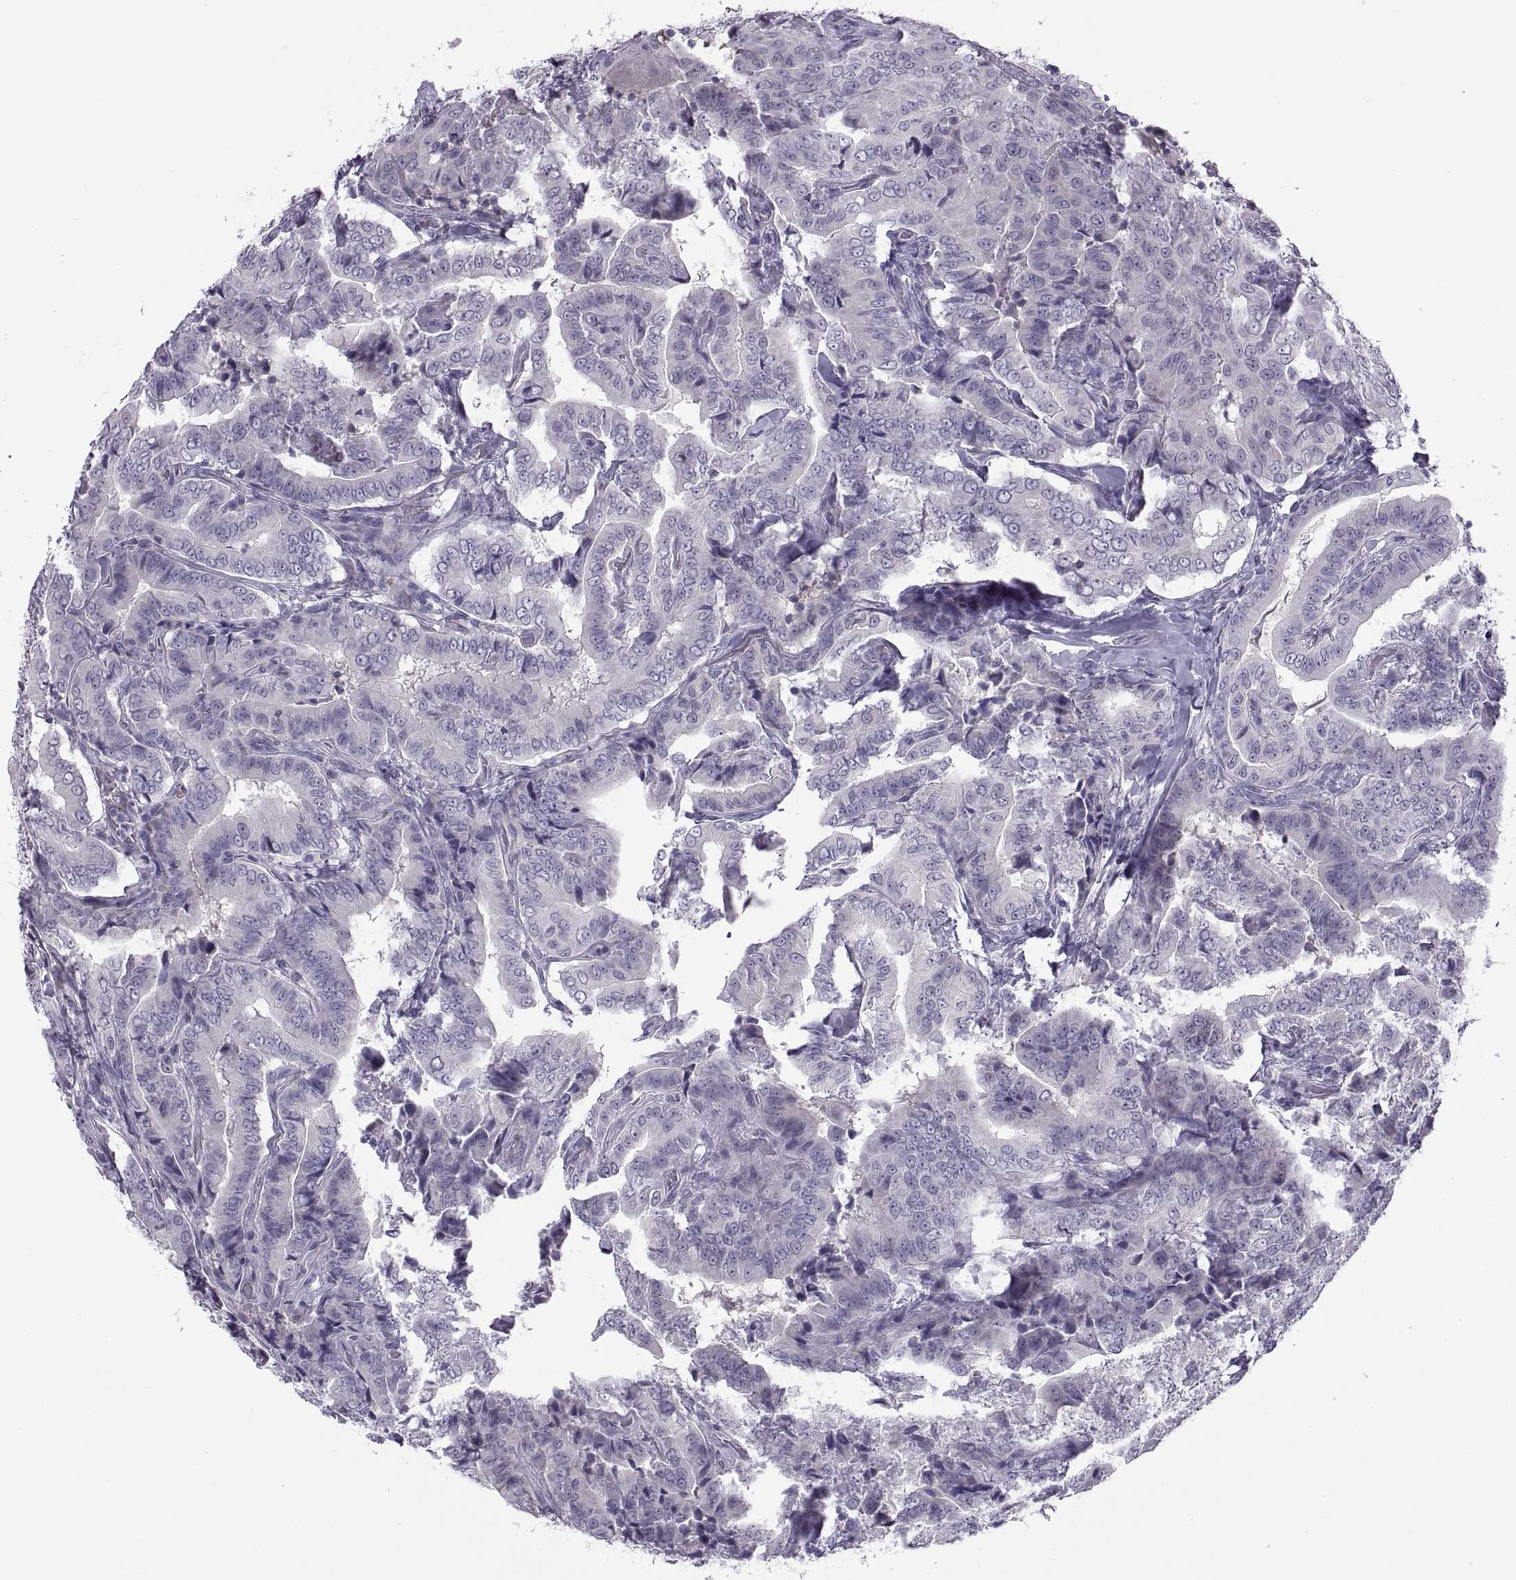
{"staining": {"intensity": "negative", "quantity": "none", "location": "none"}, "tissue": "thyroid cancer", "cell_type": "Tumor cells", "image_type": "cancer", "snomed": [{"axis": "morphology", "description": "Papillary adenocarcinoma, NOS"}, {"axis": "topography", "description": "Thyroid gland"}], "caption": "An immunohistochemistry image of papillary adenocarcinoma (thyroid) is shown. There is no staining in tumor cells of papillary adenocarcinoma (thyroid).", "gene": "TTC21A", "patient": {"sex": "male", "age": 61}}